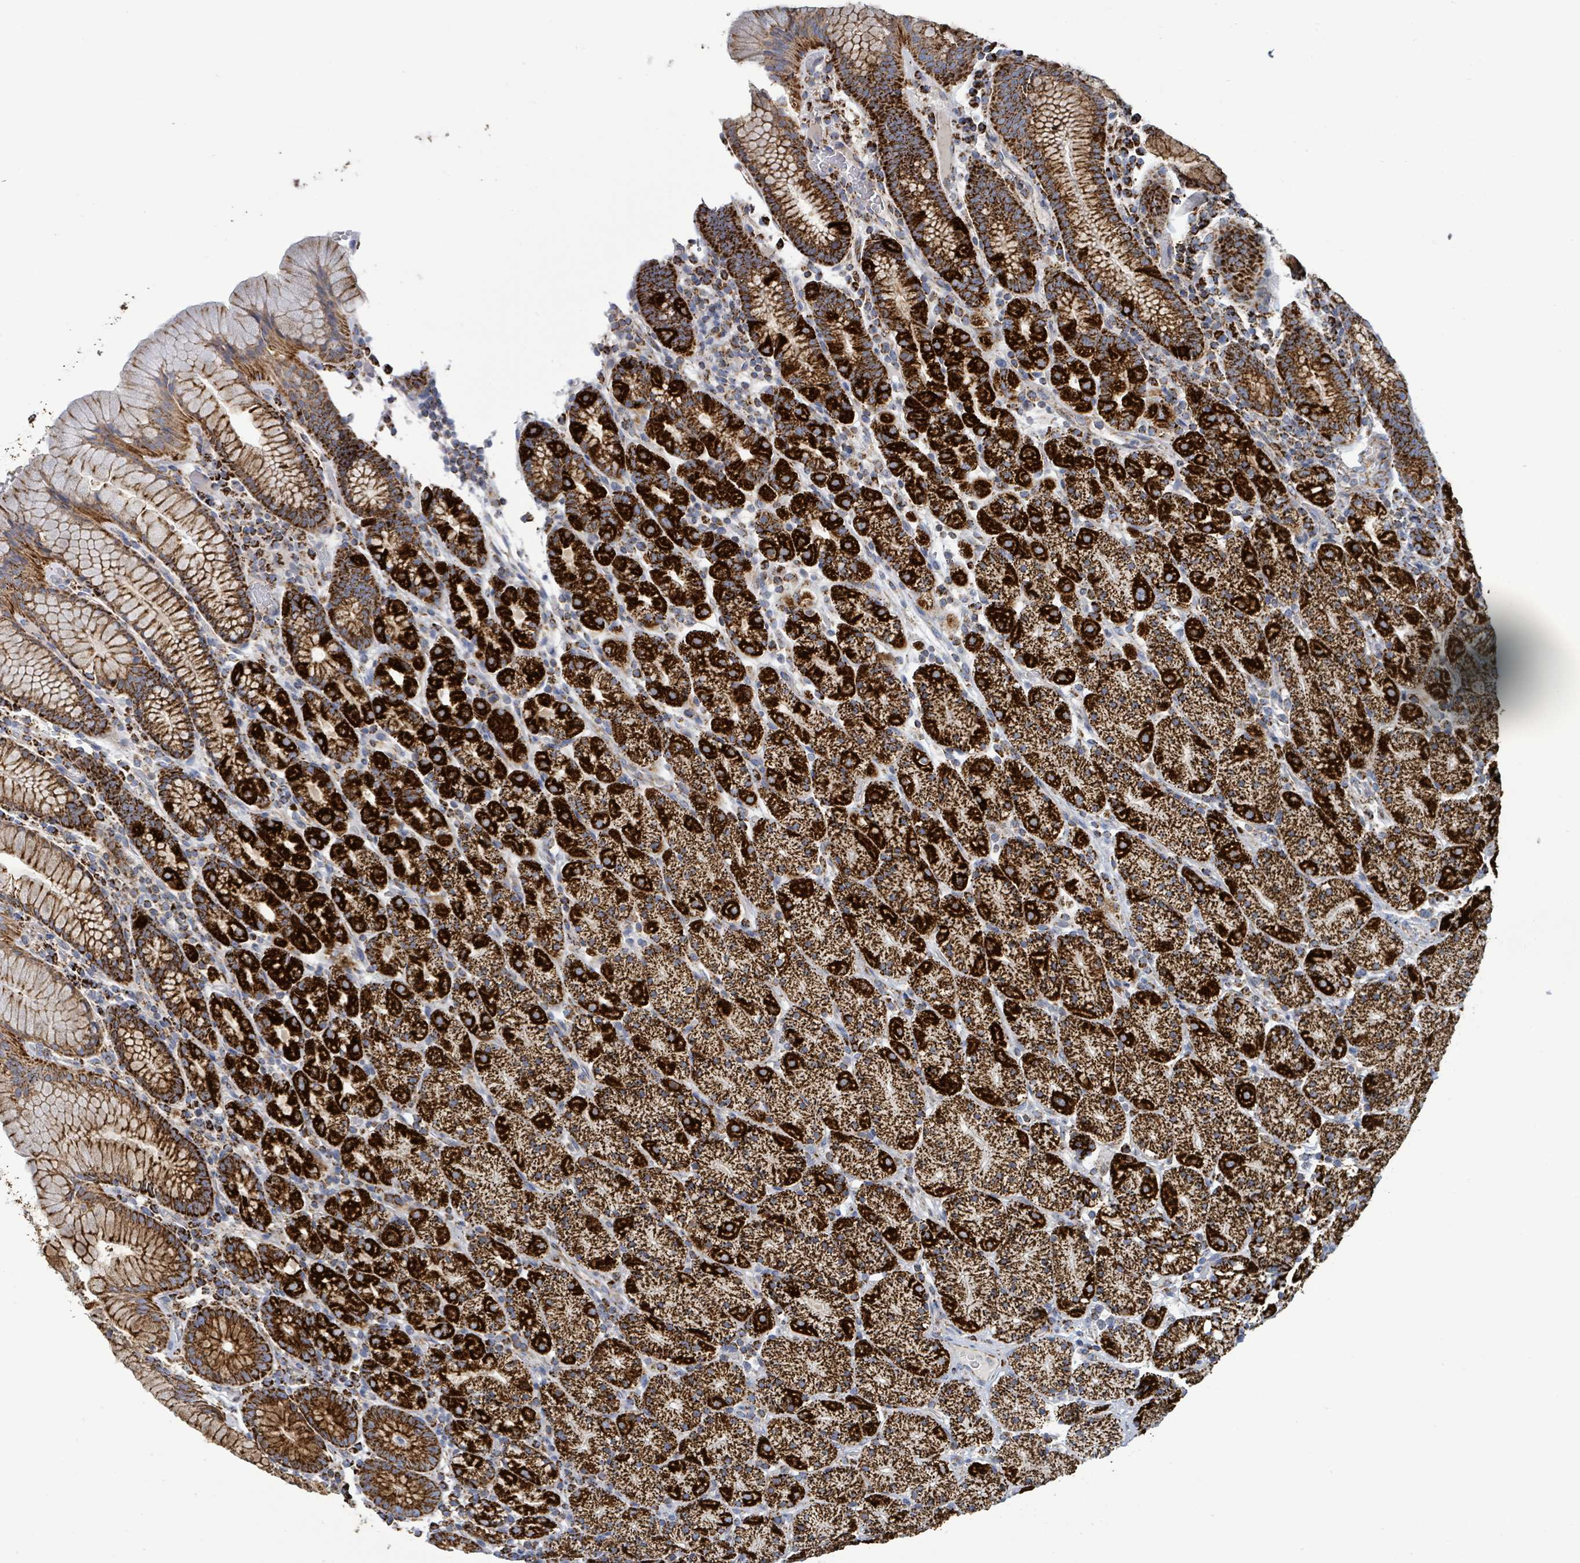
{"staining": {"intensity": "strong", "quantity": ">75%", "location": "cytoplasmic/membranous"}, "tissue": "stomach", "cell_type": "Glandular cells", "image_type": "normal", "snomed": [{"axis": "morphology", "description": "Normal tissue, NOS"}, {"axis": "topography", "description": "Stomach, upper"}, {"axis": "topography", "description": "Stomach"}], "caption": "Immunohistochemistry (IHC) photomicrograph of benign stomach: stomach stained using immunohistochemistry (IHC) exhibits high levels of strong protein expression localized specifically in the cytoplasmic/membranous of glandular cells, appearing as a cytoplasmic/membranous brown color.", "gene": "SUCLG2", "patient": {"sex": "male", "age": 62}}